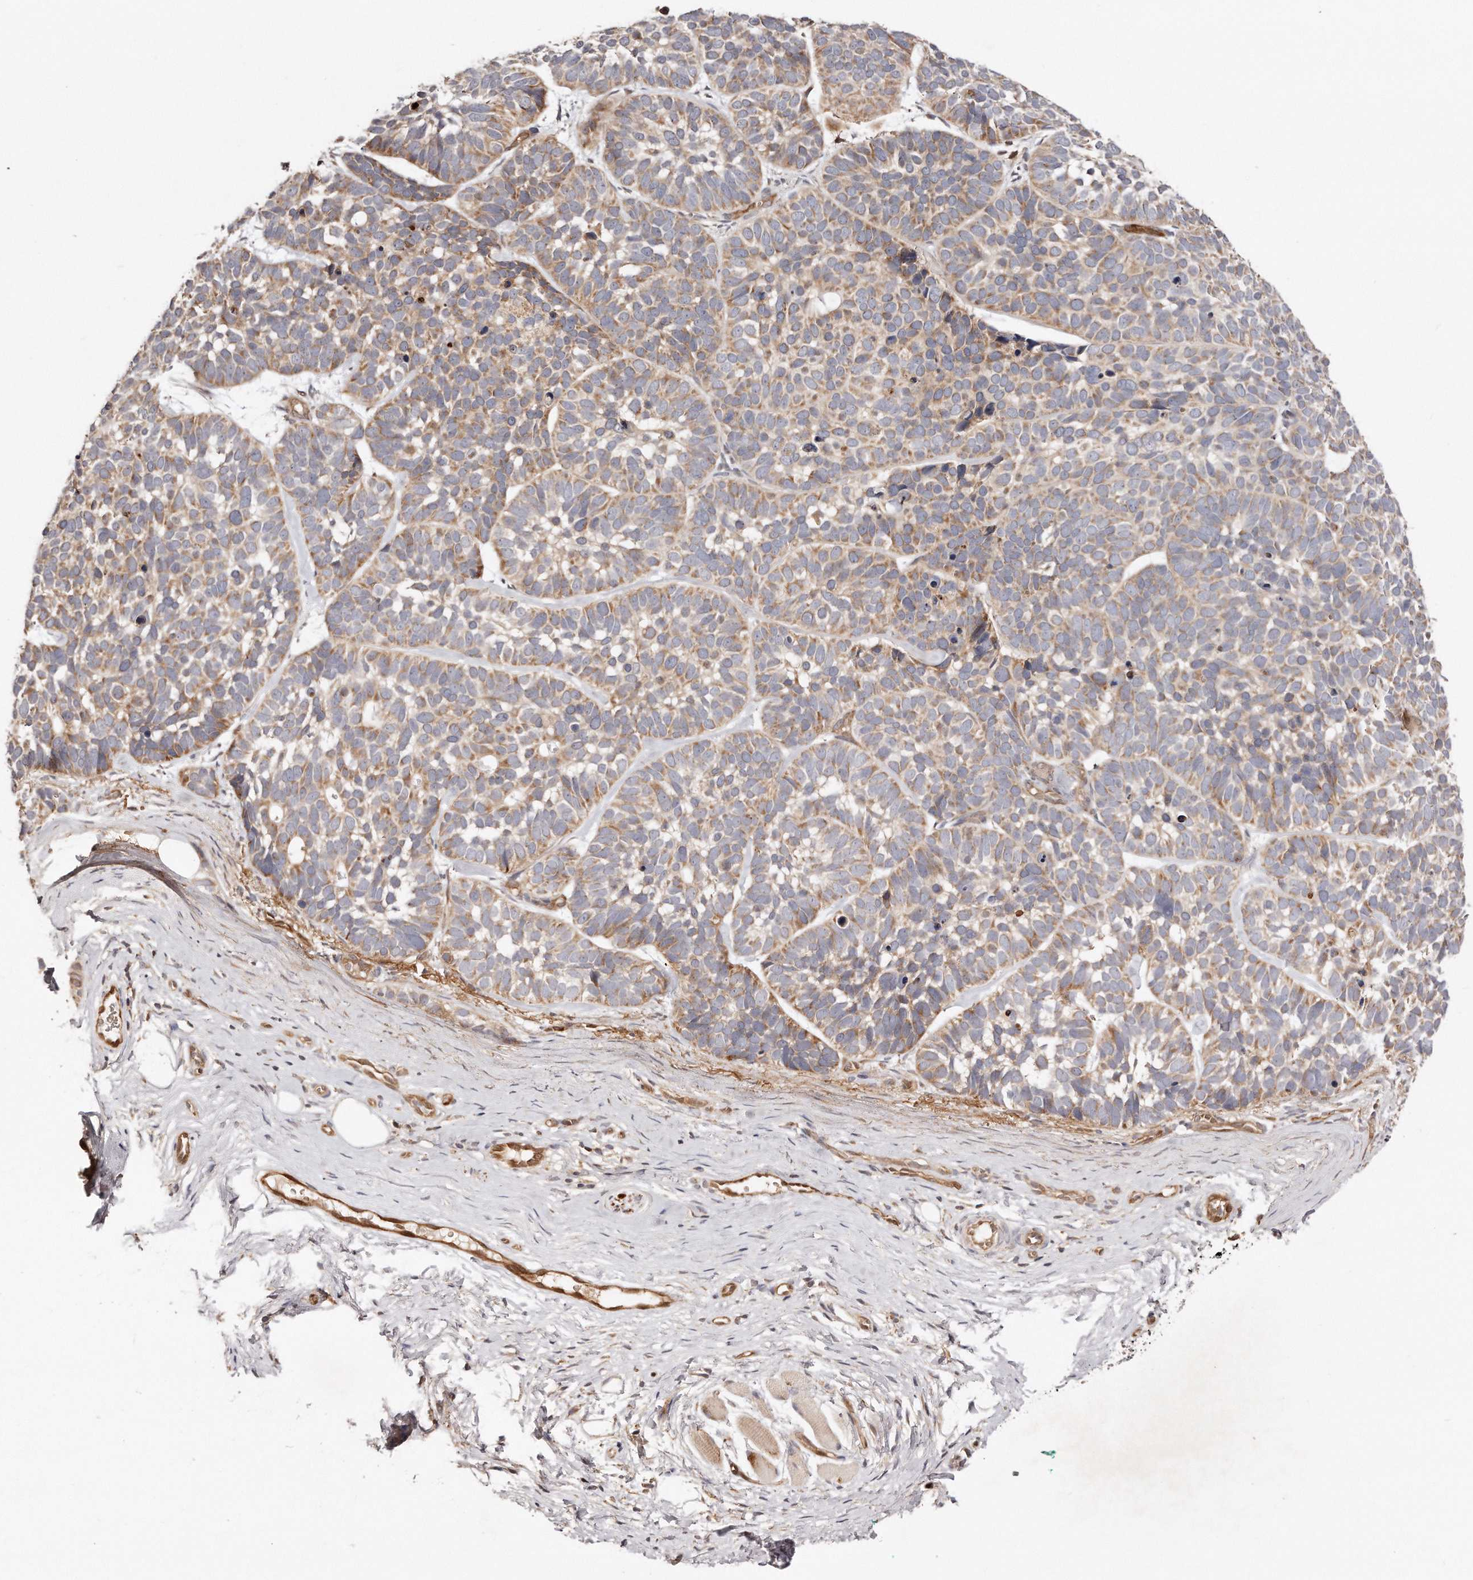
{"staining": {"intensity": "moderate", "quantity": "25%-75%", "location": "cytoplasmic/membranous"}, "tissue": "skin cancer", "cell_type": "Tumor cells", "image_type": "cancer", "snomed": [{"axis": "morphology", "description": "Basal cell carcinoma"}, {"axis": "topography", "description": "Skin"}], "caption": "There is medium levels of moderate cytoplasmic/membranous staining in tumor cells of skin cancer (basal cell carcinoma), as demonstrated by immunohistochemical staining (brown color).", "gene": "GBP4", "patient": {"sex": "male", "age": 62}}